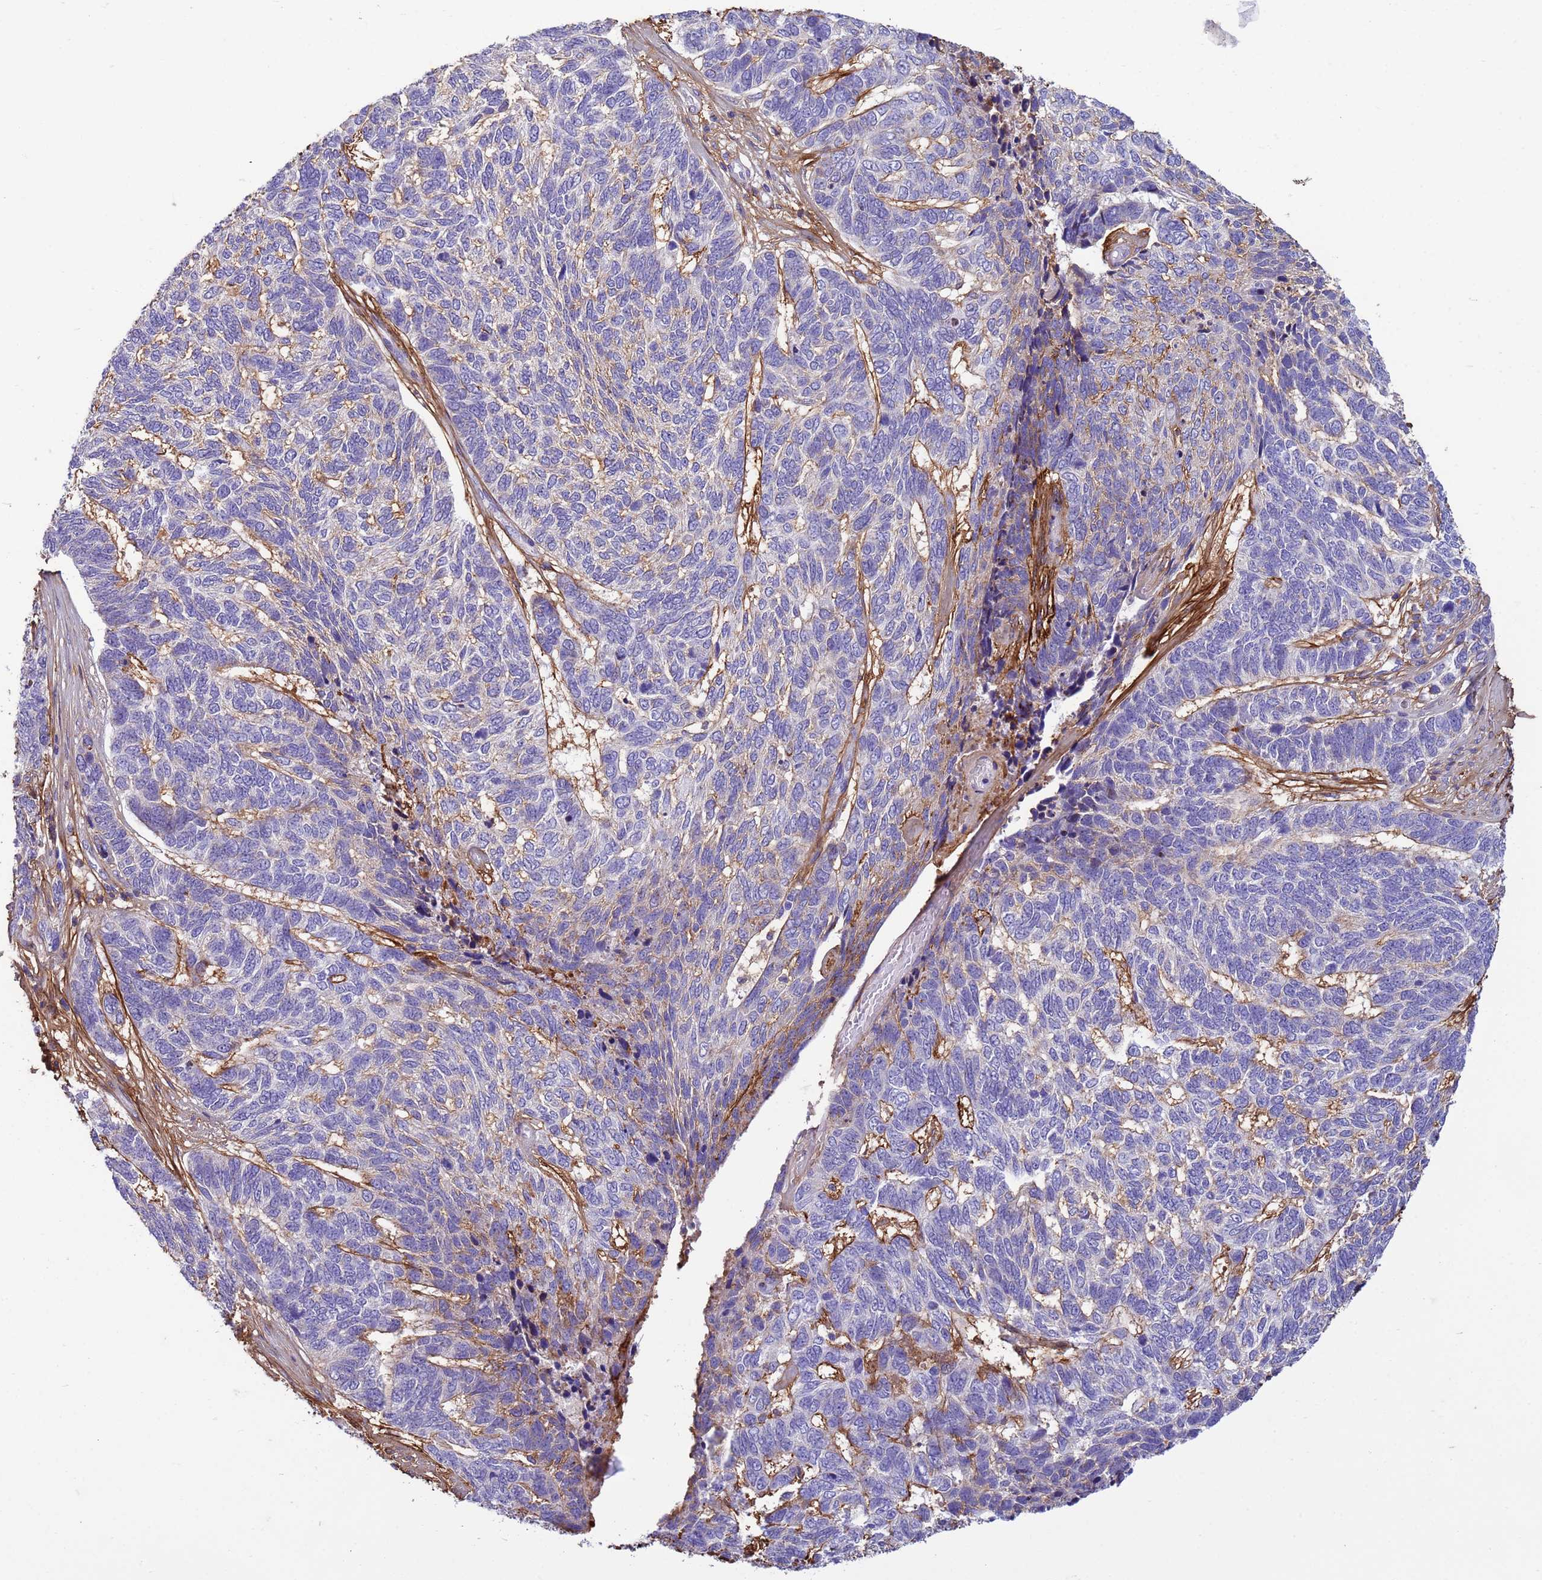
{"staining": {"intensity": "negative", "quantity": "none", "location": "none"}, "tissue": "skin cancer", "cell_type": "Tumor cells", "image_type": "cancer", "snomed": [{"axis": "morphology", "description": "Basal cell carcinoma"}, {"axis": "topography", "description": "Skin"}], "caption": "IHC photomicrograph of neoplastic tissue: basal cell carcinoma (skin) stained with DAB (3,3'-diaminobenzidine) reveals no significant protein expression in tumor cells. (DAB immunohistochemistry, high magnification).", "gene": "P2RX7", "patient": {"sex": "female", "age": 65}}